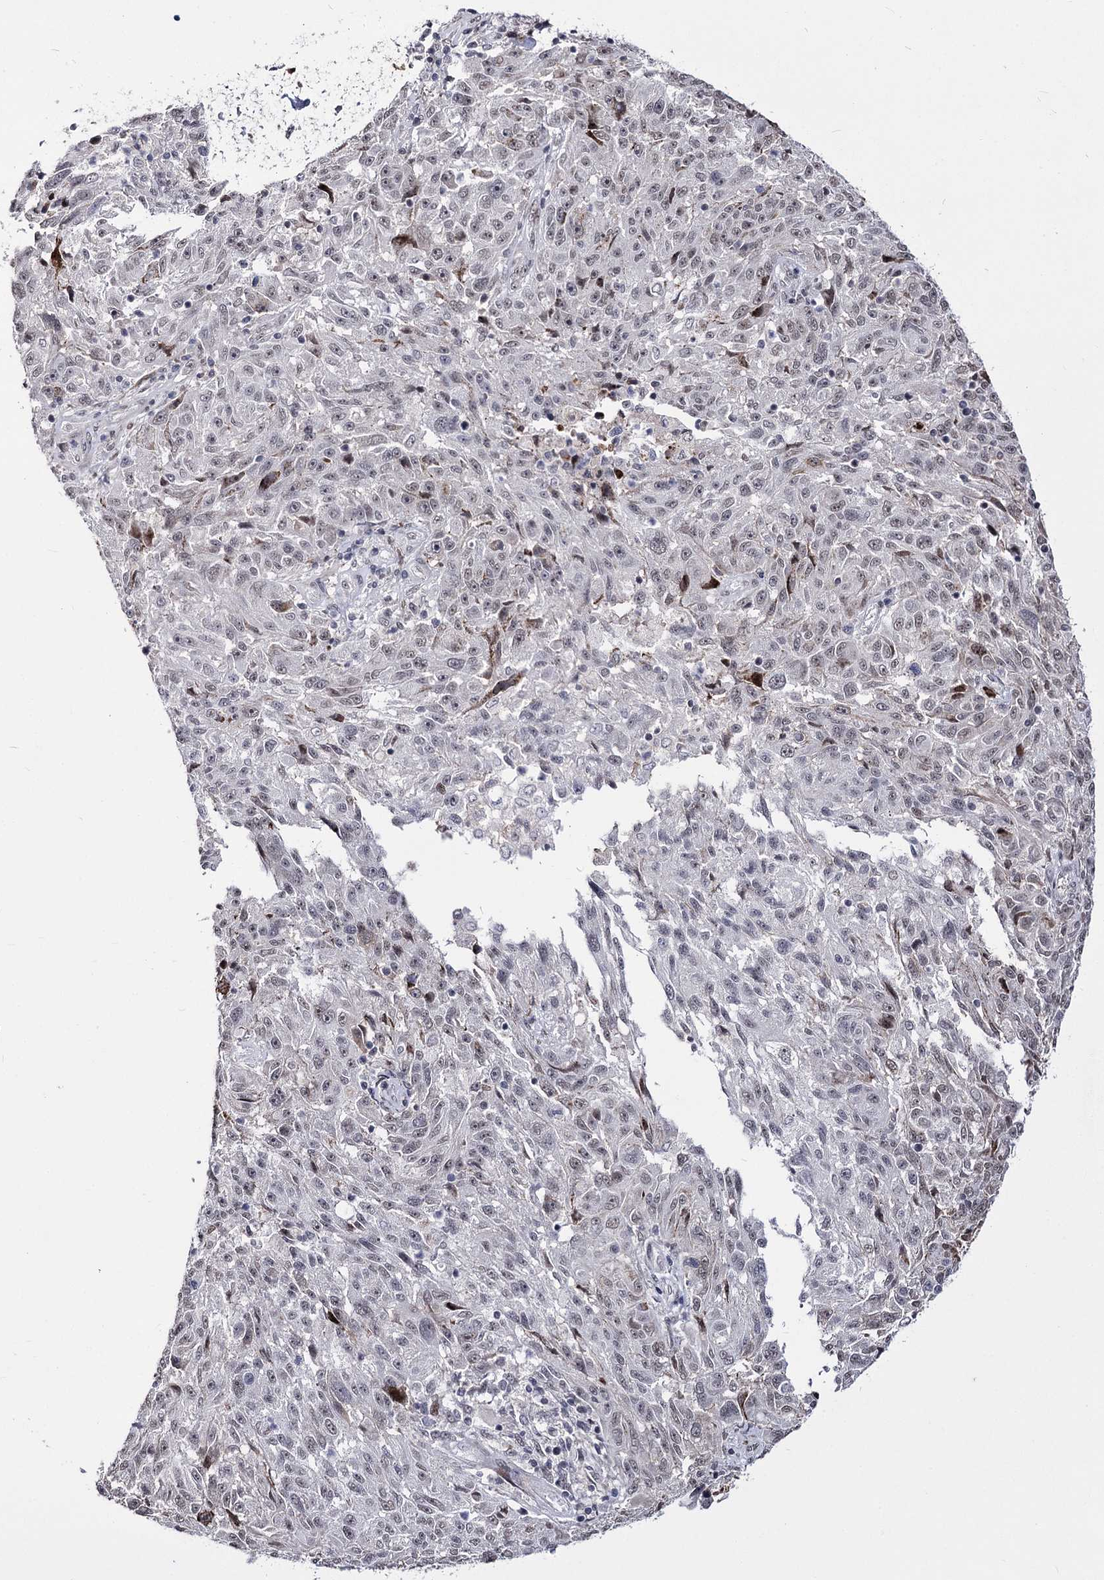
{"staining": {"intensity": "weak", "quantity": ">75%", "location": "nuclear"}, "tissue": "melanoma", "cell_type": "Tumor cells", "image_type": "cancer", "snomed": [{"axis": "morphology", "description": "Malignant melanoma, NOS"}, {"axis": "topography", "description": "Skin"}], "caption": "Human malignant melanoma stained for a protein (brown) demonstrates weak nuclear positive expression in about >75% of tumor cells.", "gene": "STOX1", "patient": {"sex": "male", "age": 53}}